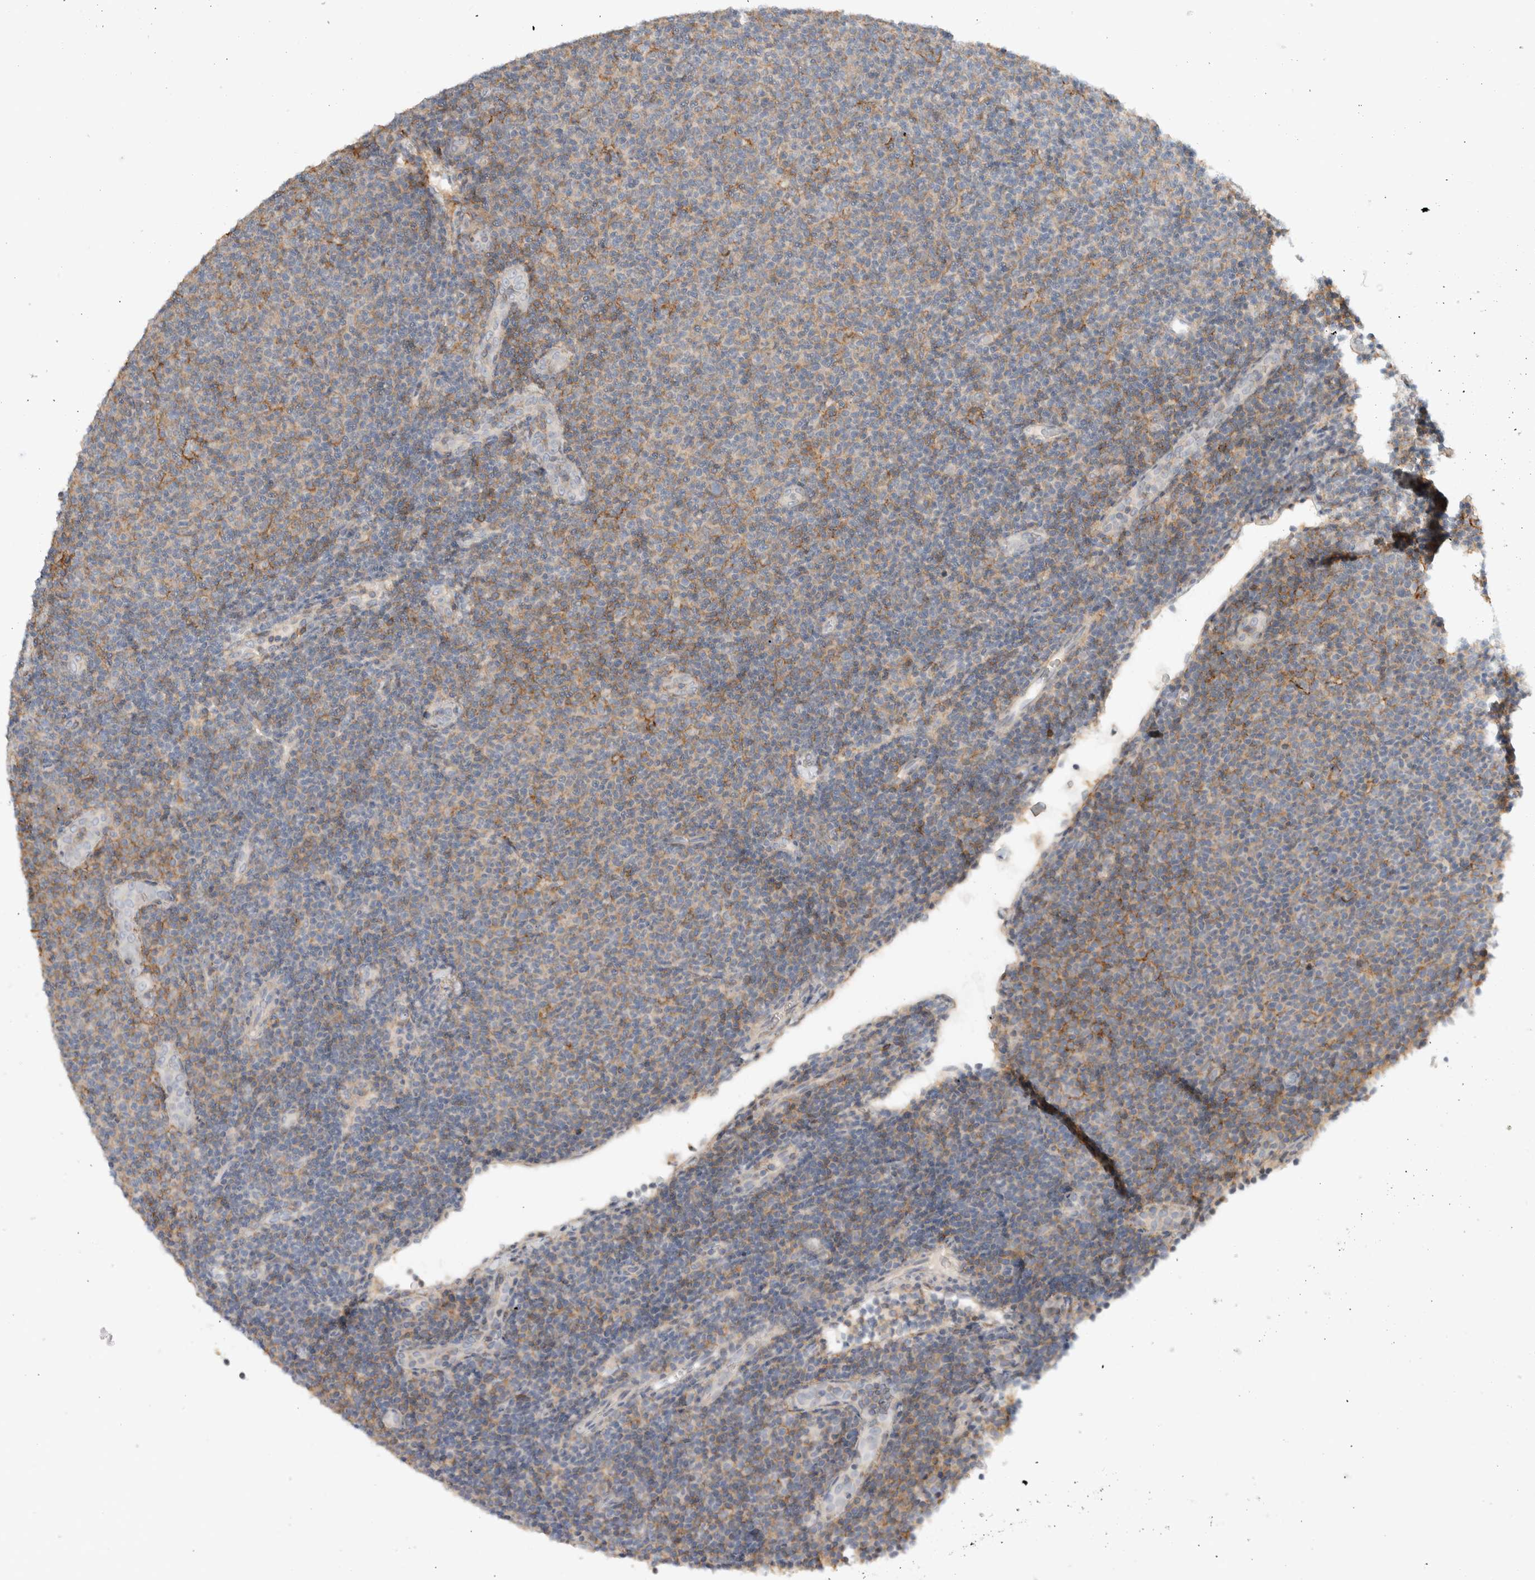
{"staining": {"intensity": "moderate", "quantity": "<25%", "location": "cytoplasmic/membranous"}, "tissue": "lymphoma", "cell_type": "Tumor cells", "image_type": "cancer", "snomed": [{"axis": "morphology", "description": "Malignant lymphoma, non-Hodgkin's type, Low grade"}, {"axis": "topography", "description": "Lymph node"}], "caption": "A brown stain highlights moderate cytoplasmic/membranous positivity of a protein in human lymphoma tumor cells.", "gene": "ERCC6L2", "patient": {"sex": "male", "age": 66}}